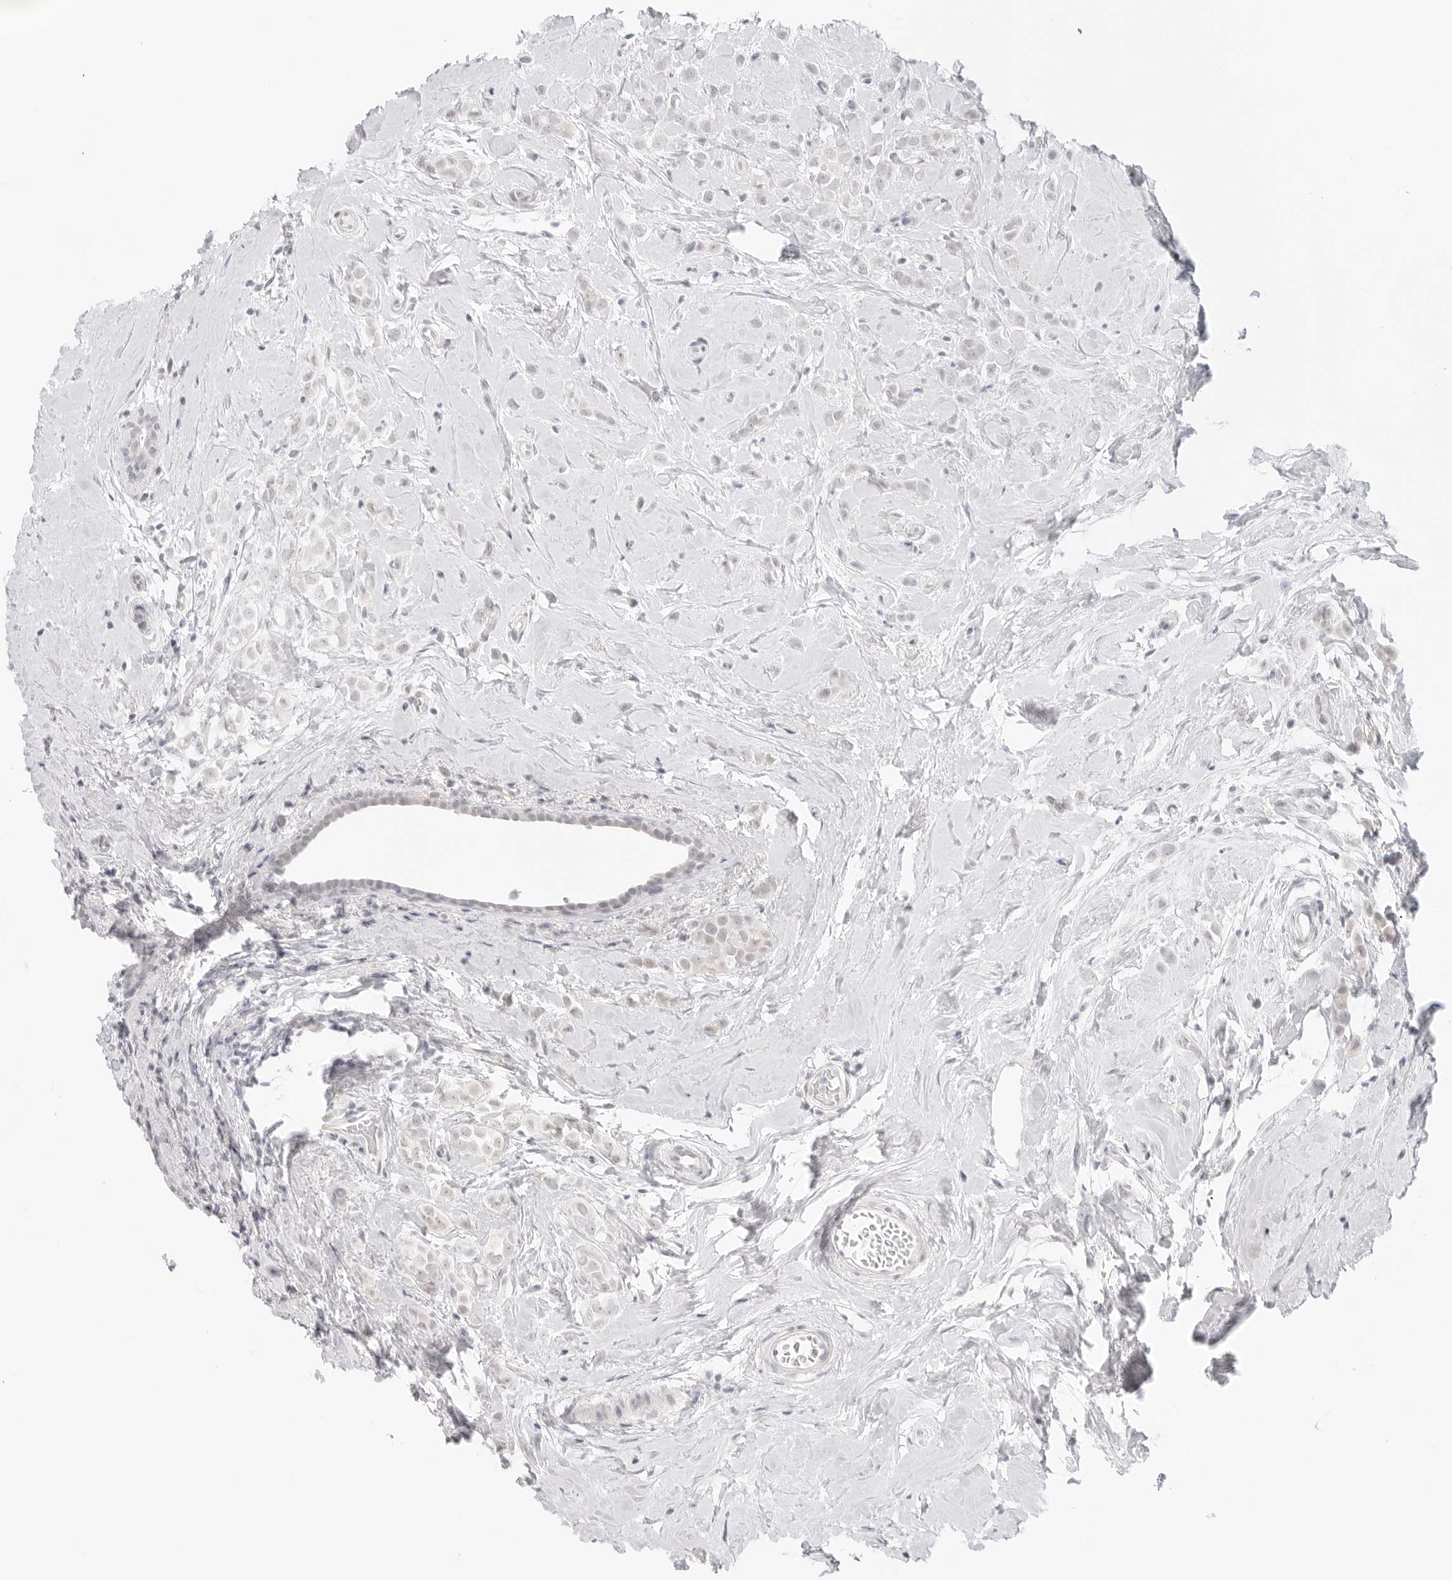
{"staining": {"intensity": "weak", "quantity": "<25%", "location": "nuclear"}, "tissue": "breast cancer", "cell_type": "Tumor cells", "image_type": "cancer", "snomed": [{"axis": "morphology", "description": "Lobular carcinoma"}, {"axis": "topography", "description": "Breast"}], "caption": "IHC micrograph of breast cancer (lobular carcinoma) stained for a protein (brown), which demonstrates no staining in tumor cells.", "gene": "MED18", "patient": {"sex": "female", "age": 47}}